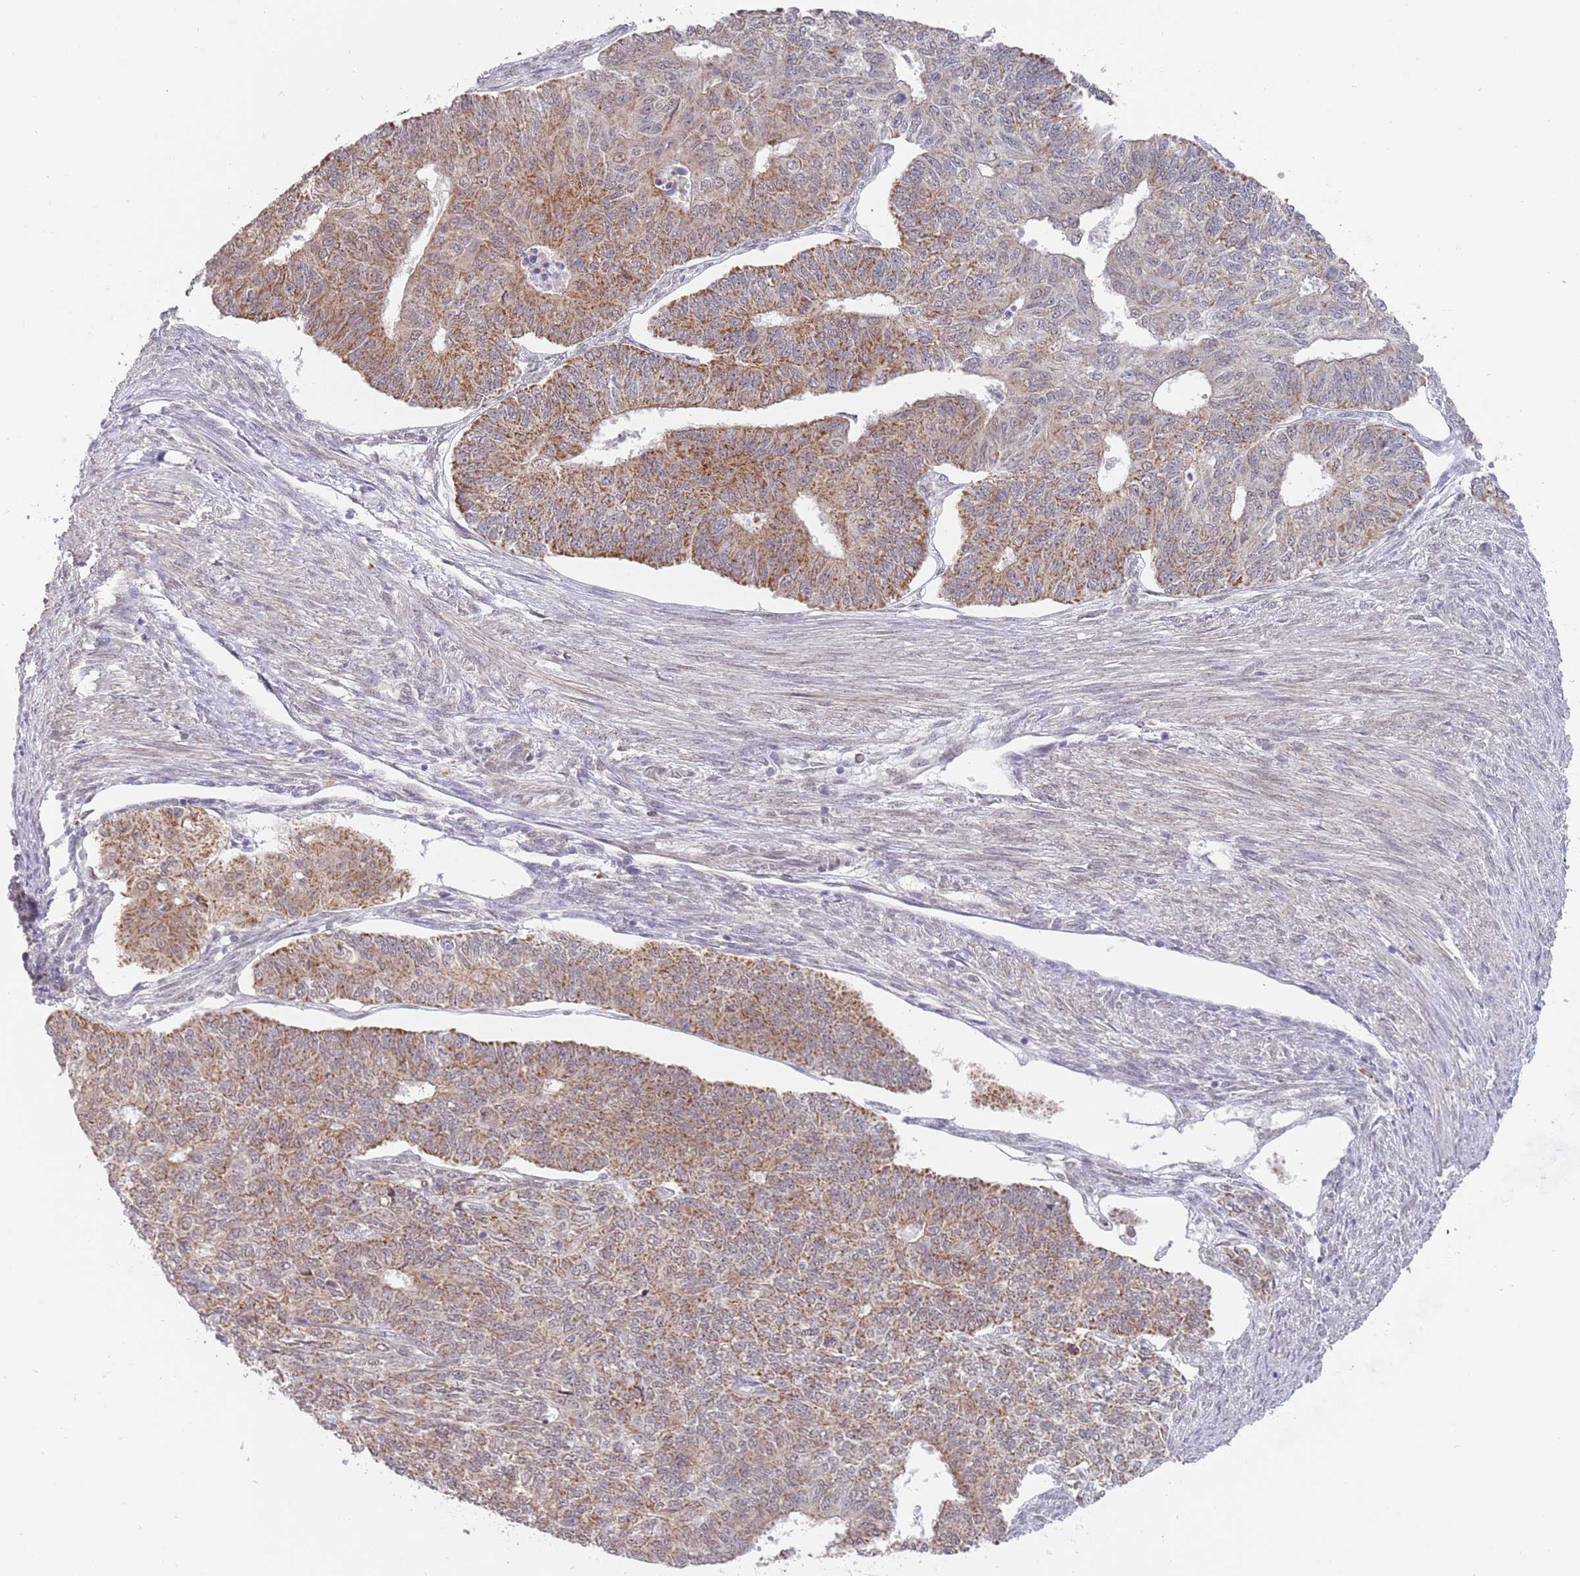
{"staining": {"intensity": "moderate", "quantity": ">75%", "location": "cytoplasmic/membranous"}, "tissue": "endometrial cancer", "cell_type": "Tumor cells", "image_type": "cancer", "snomed": [{"axis": "morphology", "description": "Adenocarcinoma, NOS"}, {"axis": "topography", "description": "Endometrium"}], "caption": "Immunohistochemistry (IHC) (DAB) staining of human adenocarcinoma (endometrial) demonstrates moderate cytoplasmic/membranous protein staining in about >75% of tumor cells.", "gene": "UQCC3", "patient": {"sex": "female", "age": 32}}